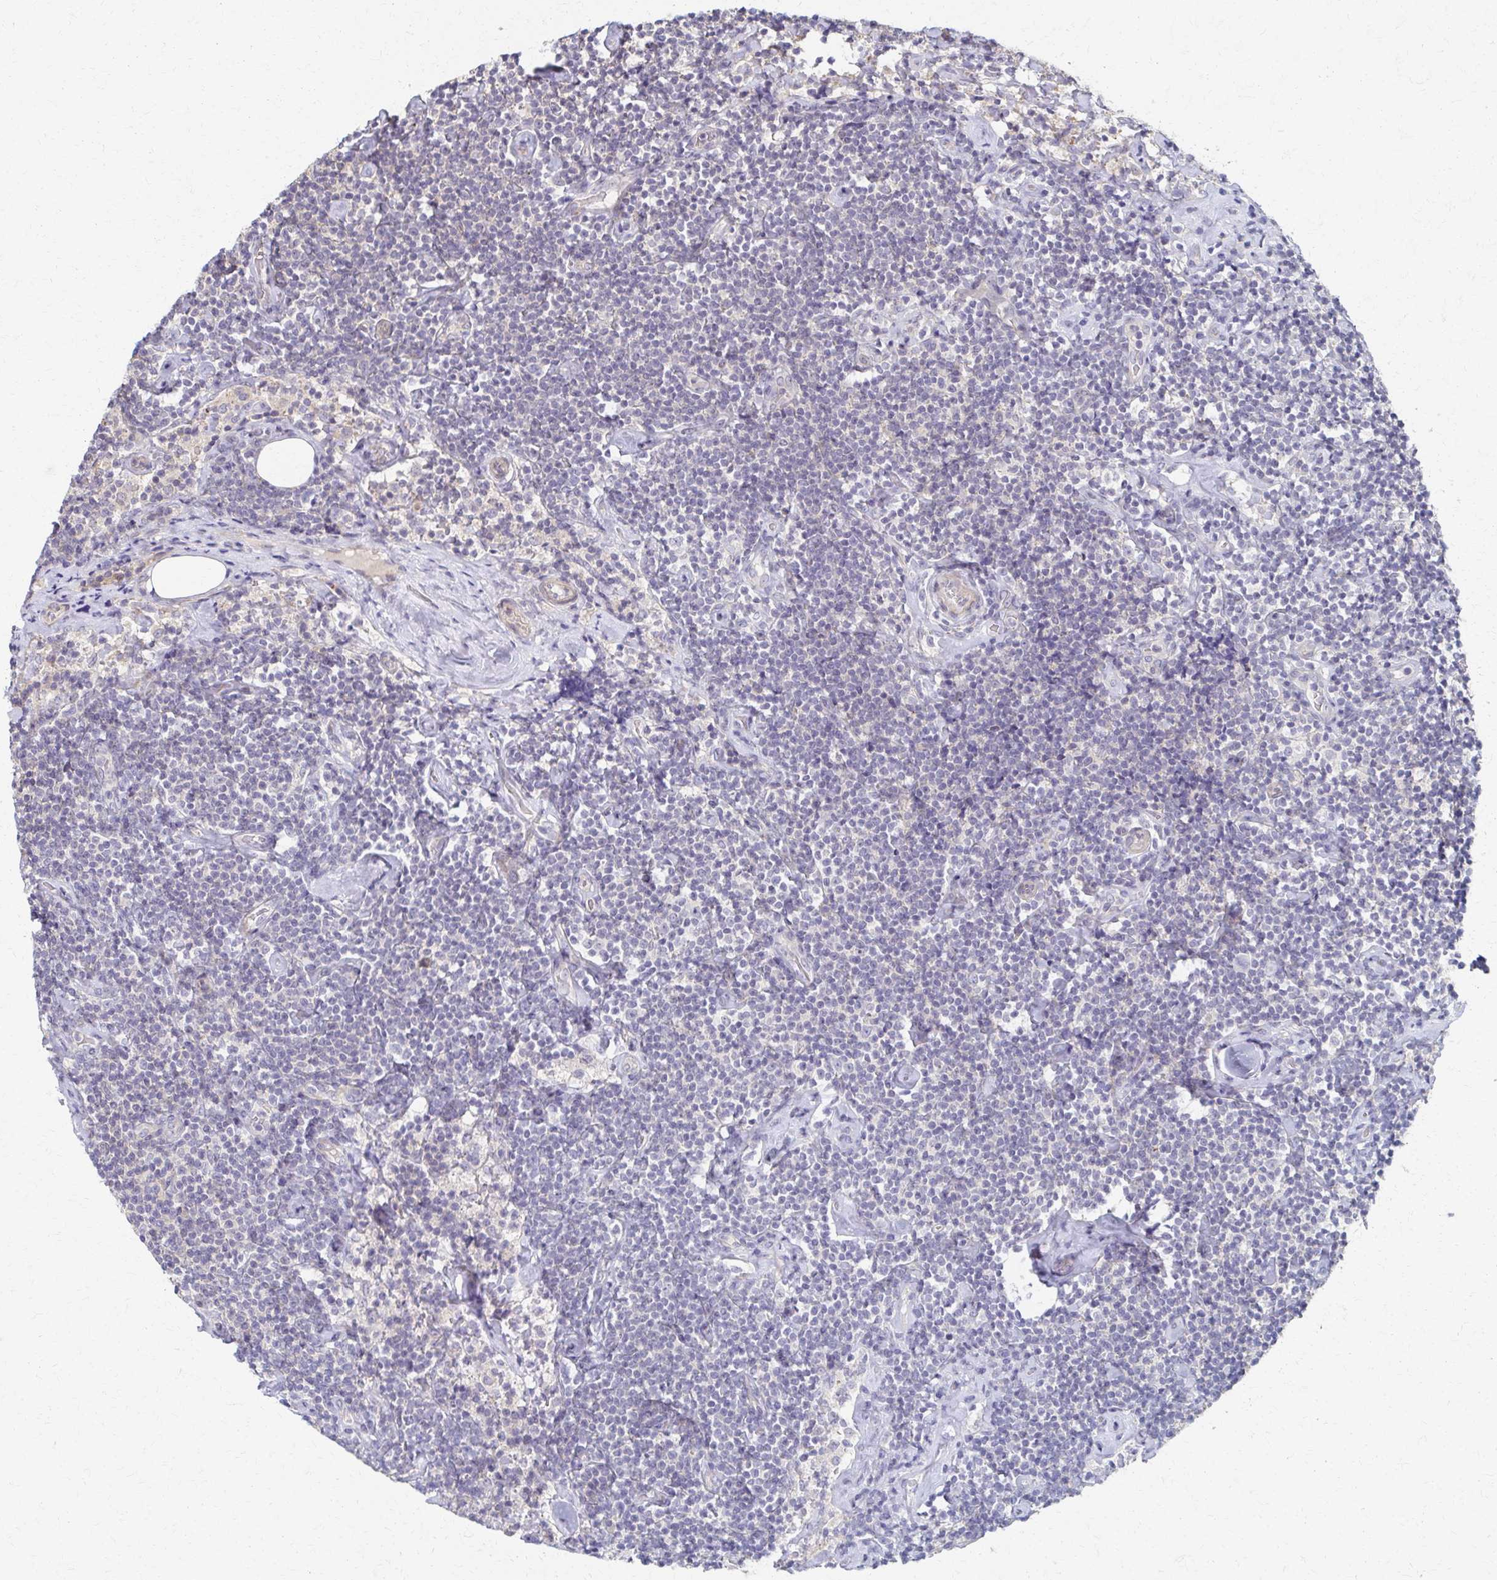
{"staining": {"intensity": "negative", "quantity": "none", "location": "none"}, "tissue": "lymphoma", "cell_type": "Tumor cells", "image_type": "cancer", "snomed": [{"axis": "morphology", "description": "Malignant lymphoma, non-Hodgkin's type, Low grade"}, {"axis": "topography", "description": "Lymph node"}], "caption": "Immunohistochemistry photomicrograph of neoplastic tissue: low-grade malignant lymphoma, non-Hodgkin's type stained with DAB (3,3'-diaminobenzidine) reveals no significant protein staining in tumor cells.", "gene": "EOLA2", "patient": {"sex": "male", "age": 81}}